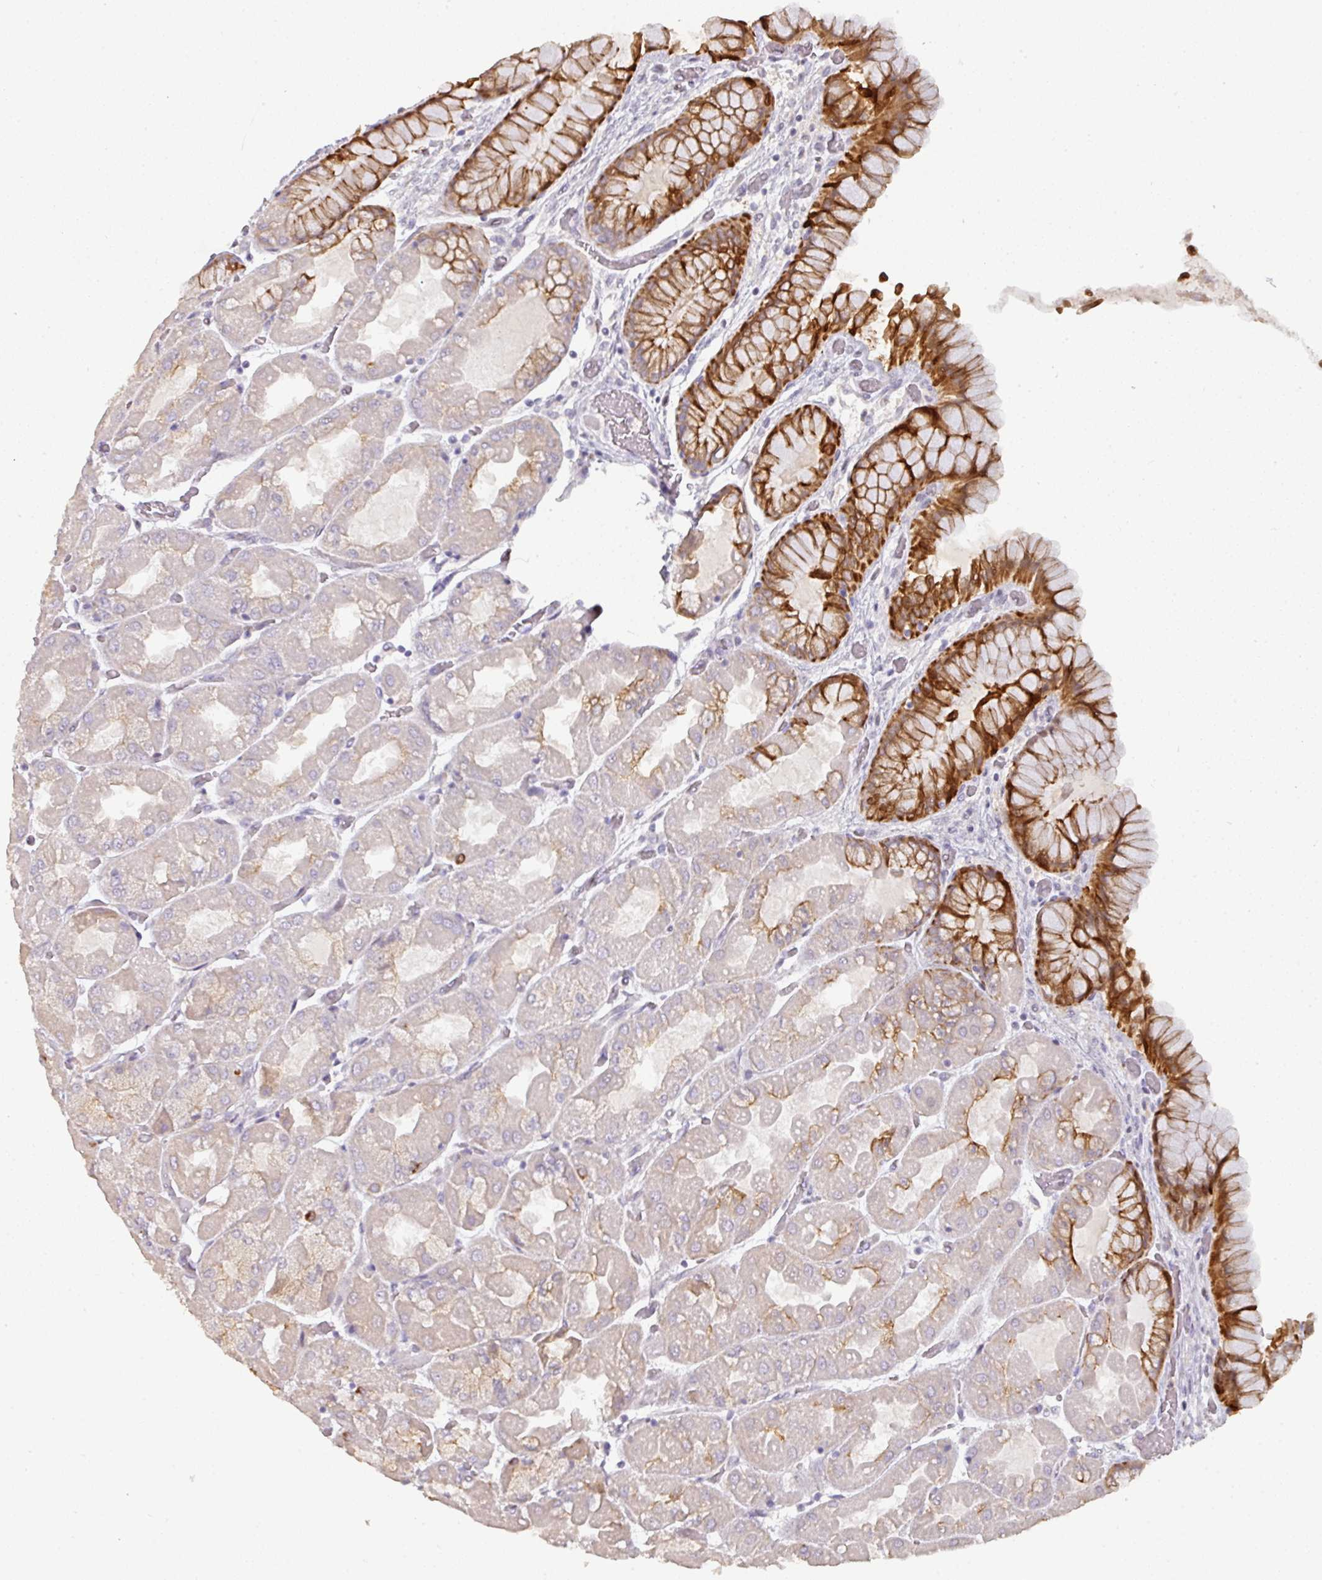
{"staining": {"intensity": "strong", "quantity": "25%-75%", "location": "cytoplasmic/membranous"}, "tissue": "stomach", "cell_type": "Glandular cells", "image_type": "normal", "snomed": [{"axis": "morphology", "description": "Normal tissue, NOS"}, {"axis": "topography", "description": "Stomach"}], "caption": "A brown stain labels strong cytoplasmic/membranous staining of a protein in glandular cells of normal stomach.", "gene": "GTF2H3", "patient": {"sex": "female", "age": 61}}